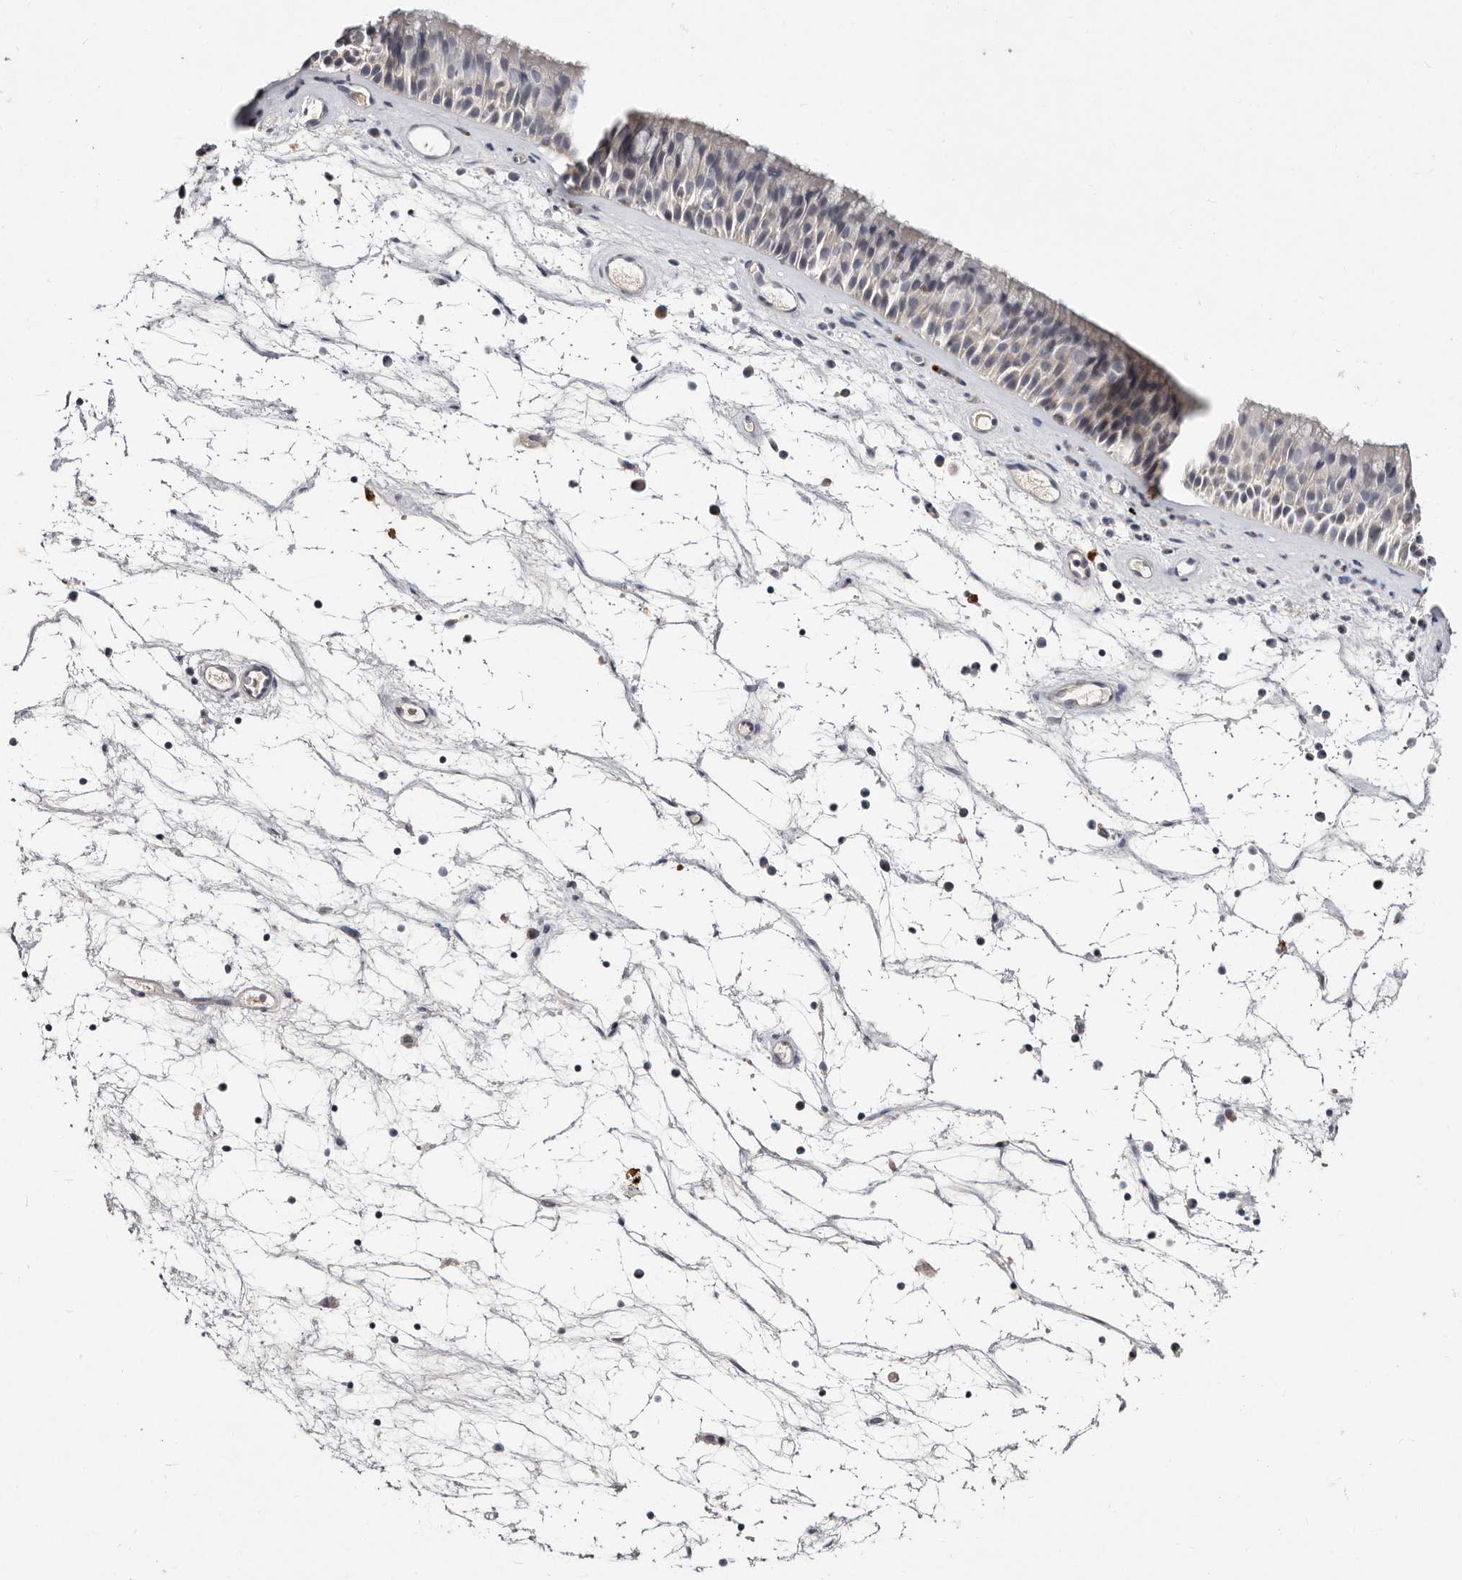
{"staining": {"intensity": "negative", "quantity": "none", "location": "none"}, "tissue": "nasopharynx", "cell_type": "Respiratory epithelial cells", "image_type": "normal", "snomed": [{"axis": "morphology", "description": "Normal tissue, NOS"}, {"axis": "topography", "description": "Nasopharynx"}], "caption": "Immunohistochemistry (IHC) photomicrograph of benign human nasopharynx stained for a protein (brown), which reveals no expression in respiratory epithelial cells. (Immunohistochemistry, brightfield microscopy, high magnification).", "gene": "MRPS33", "patient": {"sex": "male", "age": 64}}